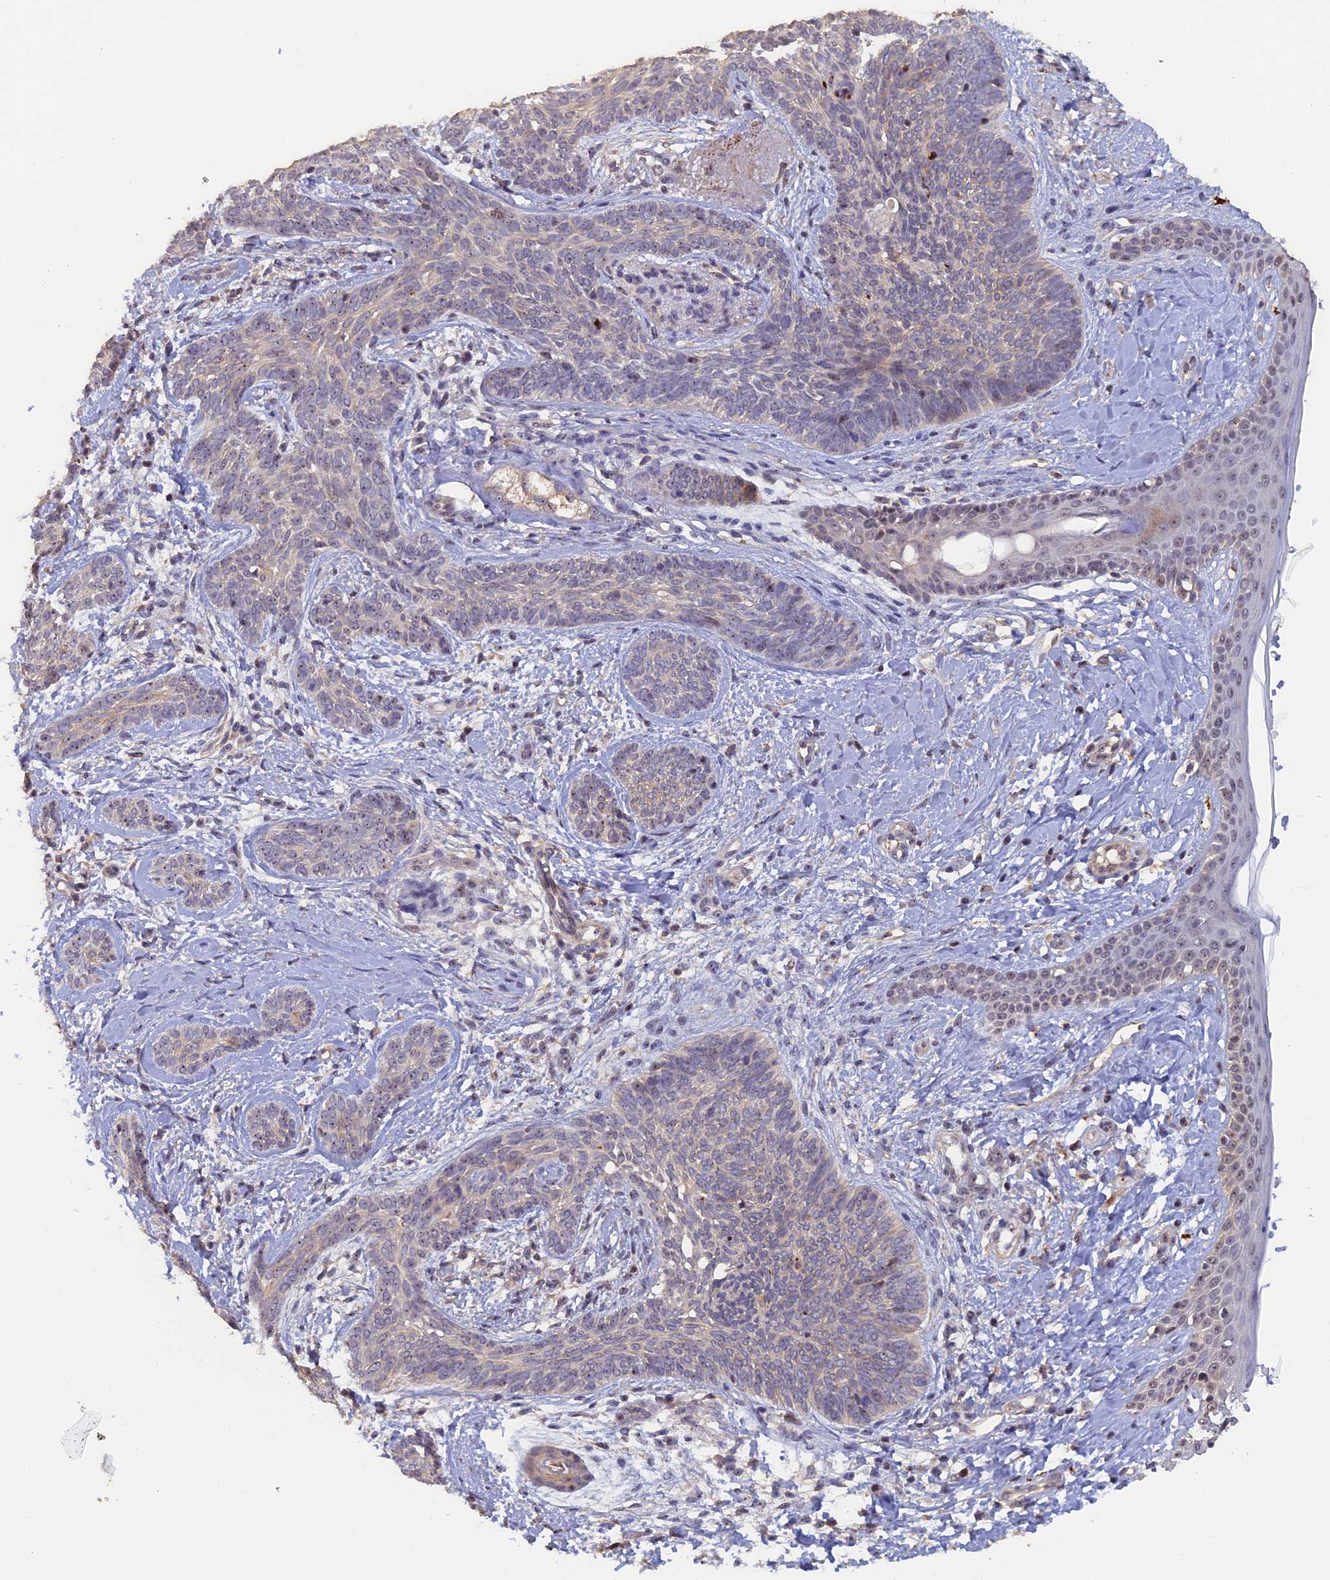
{"staining": {"intensity": "weak", "quantity": "<25%", "location": "cytoplasmic/membranous"}, "tissue": "skin cancer", "cell_type": "Tumor cells", "image_type": "cancer", "snomed": [{"axis": "morphology", "description": "Basal cell carcinoma"}, {"axis": "topography", "description": "Skin"}], "caption": "IHC image of neoplastic tissue: human skin basal cell carcinoma stained with DAB (3,3'-diaminobenzidine) shows no significant protein staining in tumor cells. Brightfield microscopy of immunohistochemistry (IHC) stained with DAB (3,3'-diaminobenzidine) (brown) and hematoxylin (blue), captured at high magnification.", "gene": "FAM98C", "patient": {"sex": "female", "age": 81}}